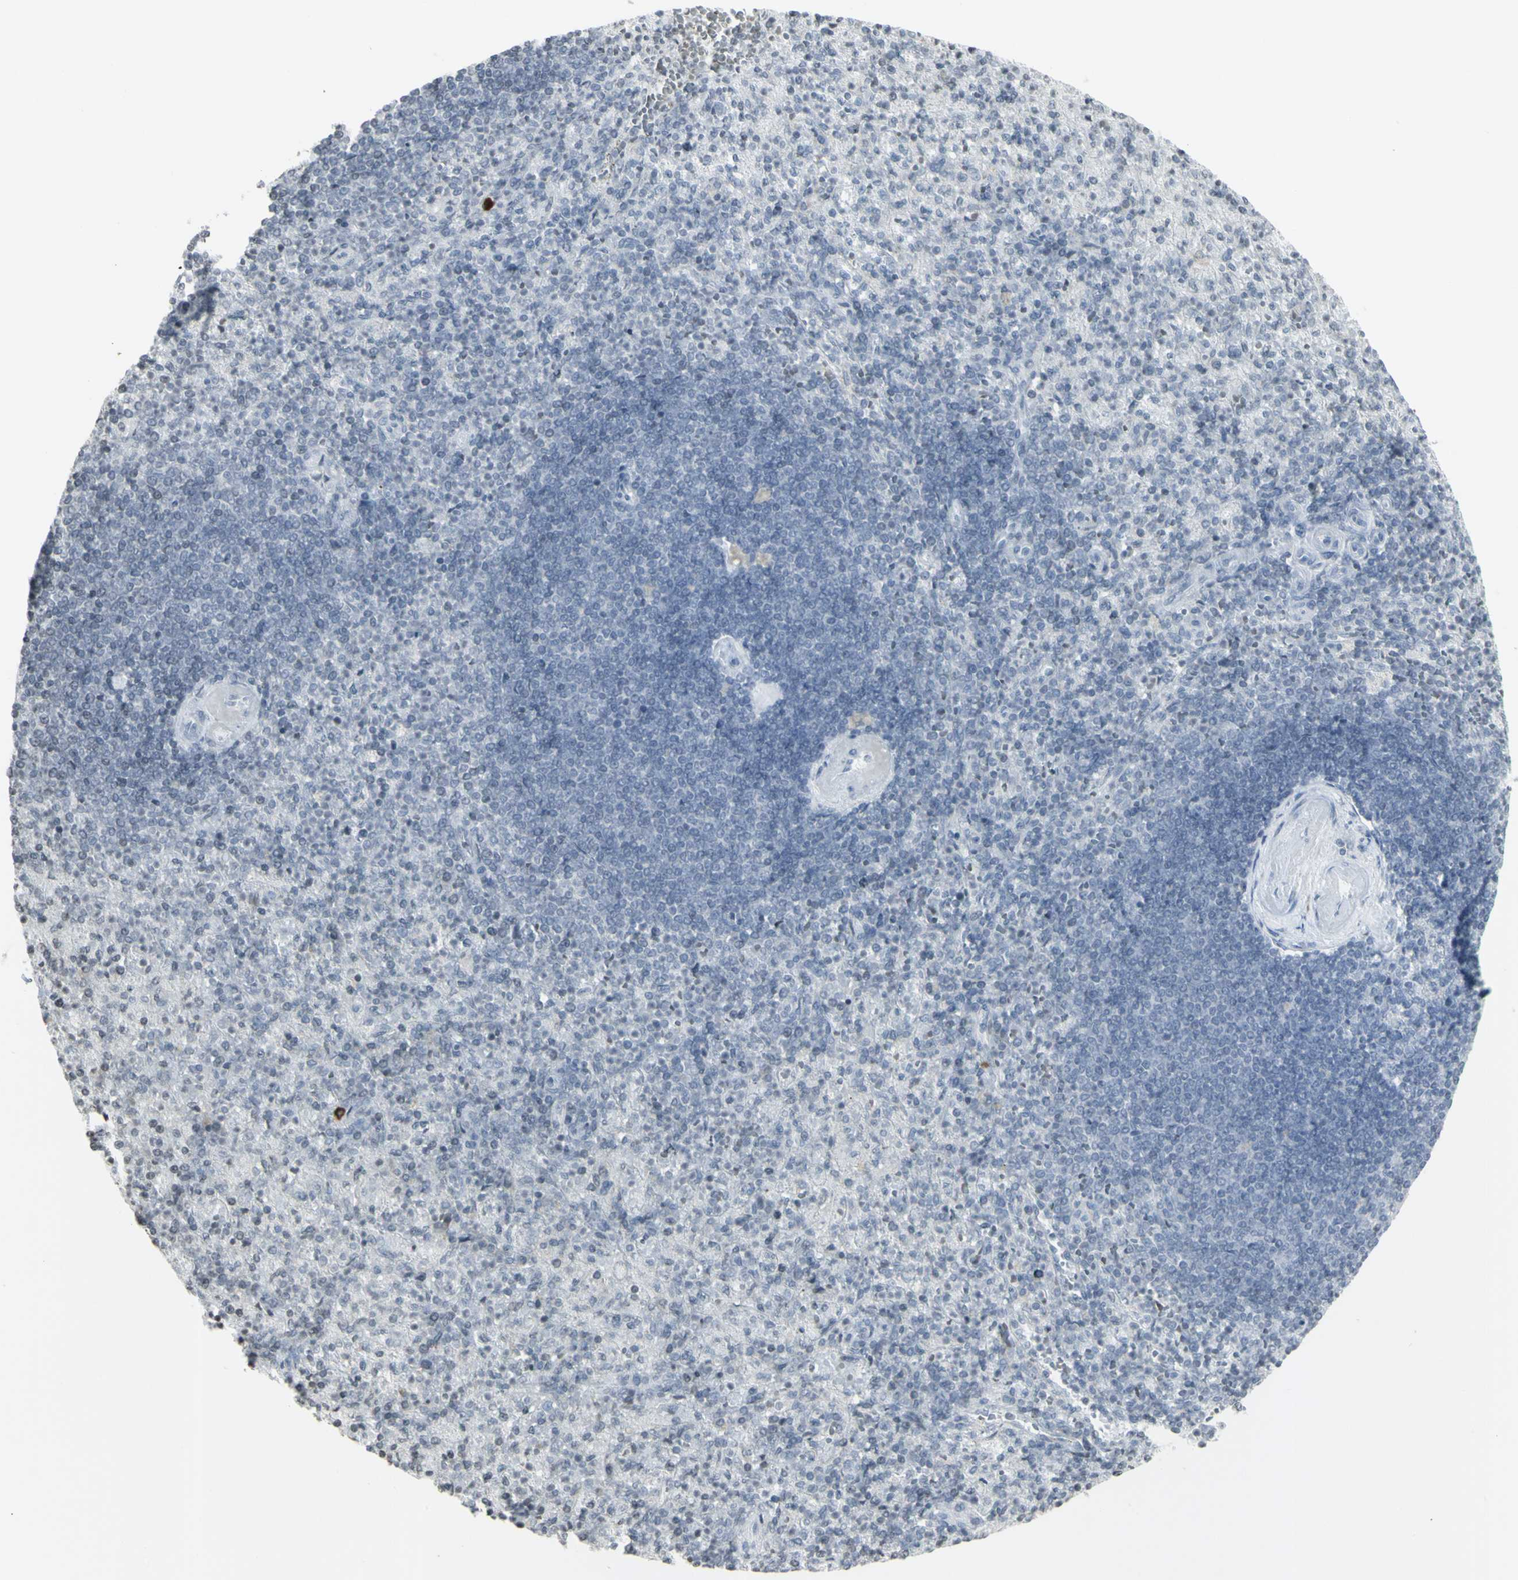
{"staining": {"intensity": "negative", "quantity": "none", "location": "none"}, "tissue": "spleen", "cell_type": "Cells in red pulp", "image_type": "normal", "snomed": [{"axis": "morphology", "description": "Normal tissue, NOS"}, {"axis": "topography", "description": "Spleen"}], "caption": "The immunohistochemistry photomicrograph has no significant expression in cells in red pulp of spleen. (Brightfield microscopy of DAB immunohistochemistry (IHC) at high magnification).", "gene": "MUC5AC", "patient": {"sex": "female", "age": 74}}